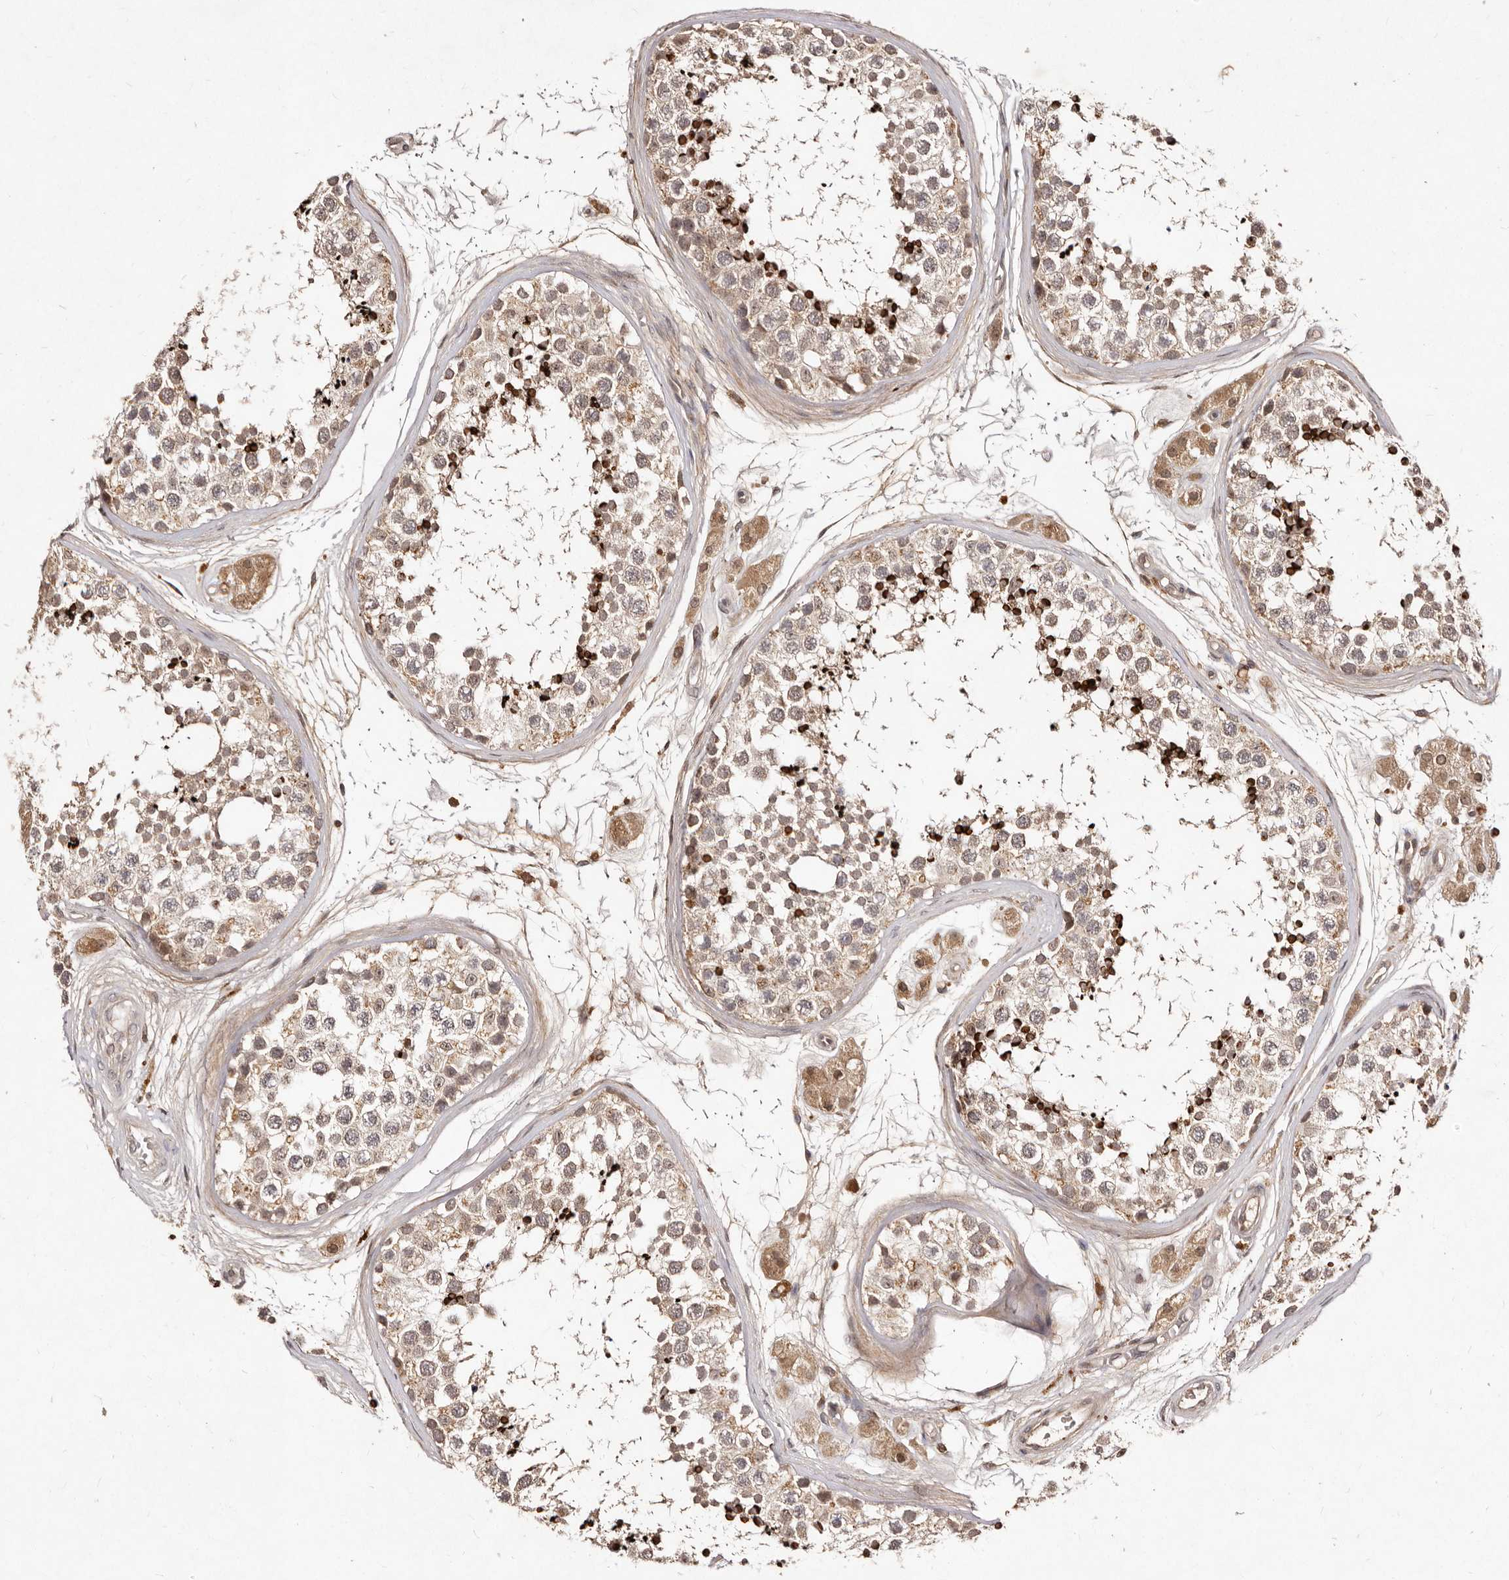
{"staining": {"intensity": "strong", "quantity": "<25%", "location": "cytoplasmic/membranous"}, "tissue": "testis", "cell_type": "Cells in seminiferous ducts", "image_type": "normal", "snomed": [{"axis": "morphology", "description": "Normal tissue, NOS"}, {"axis": "topography", "description": "Testis"}], "caption": "Strong cytoplasmic/membranous positivity is seen in approximately <25% of cells in seminiferous ducts in normal testis.", "gene": "LCORL", "patient": {"sex": "male", "age": 56}}